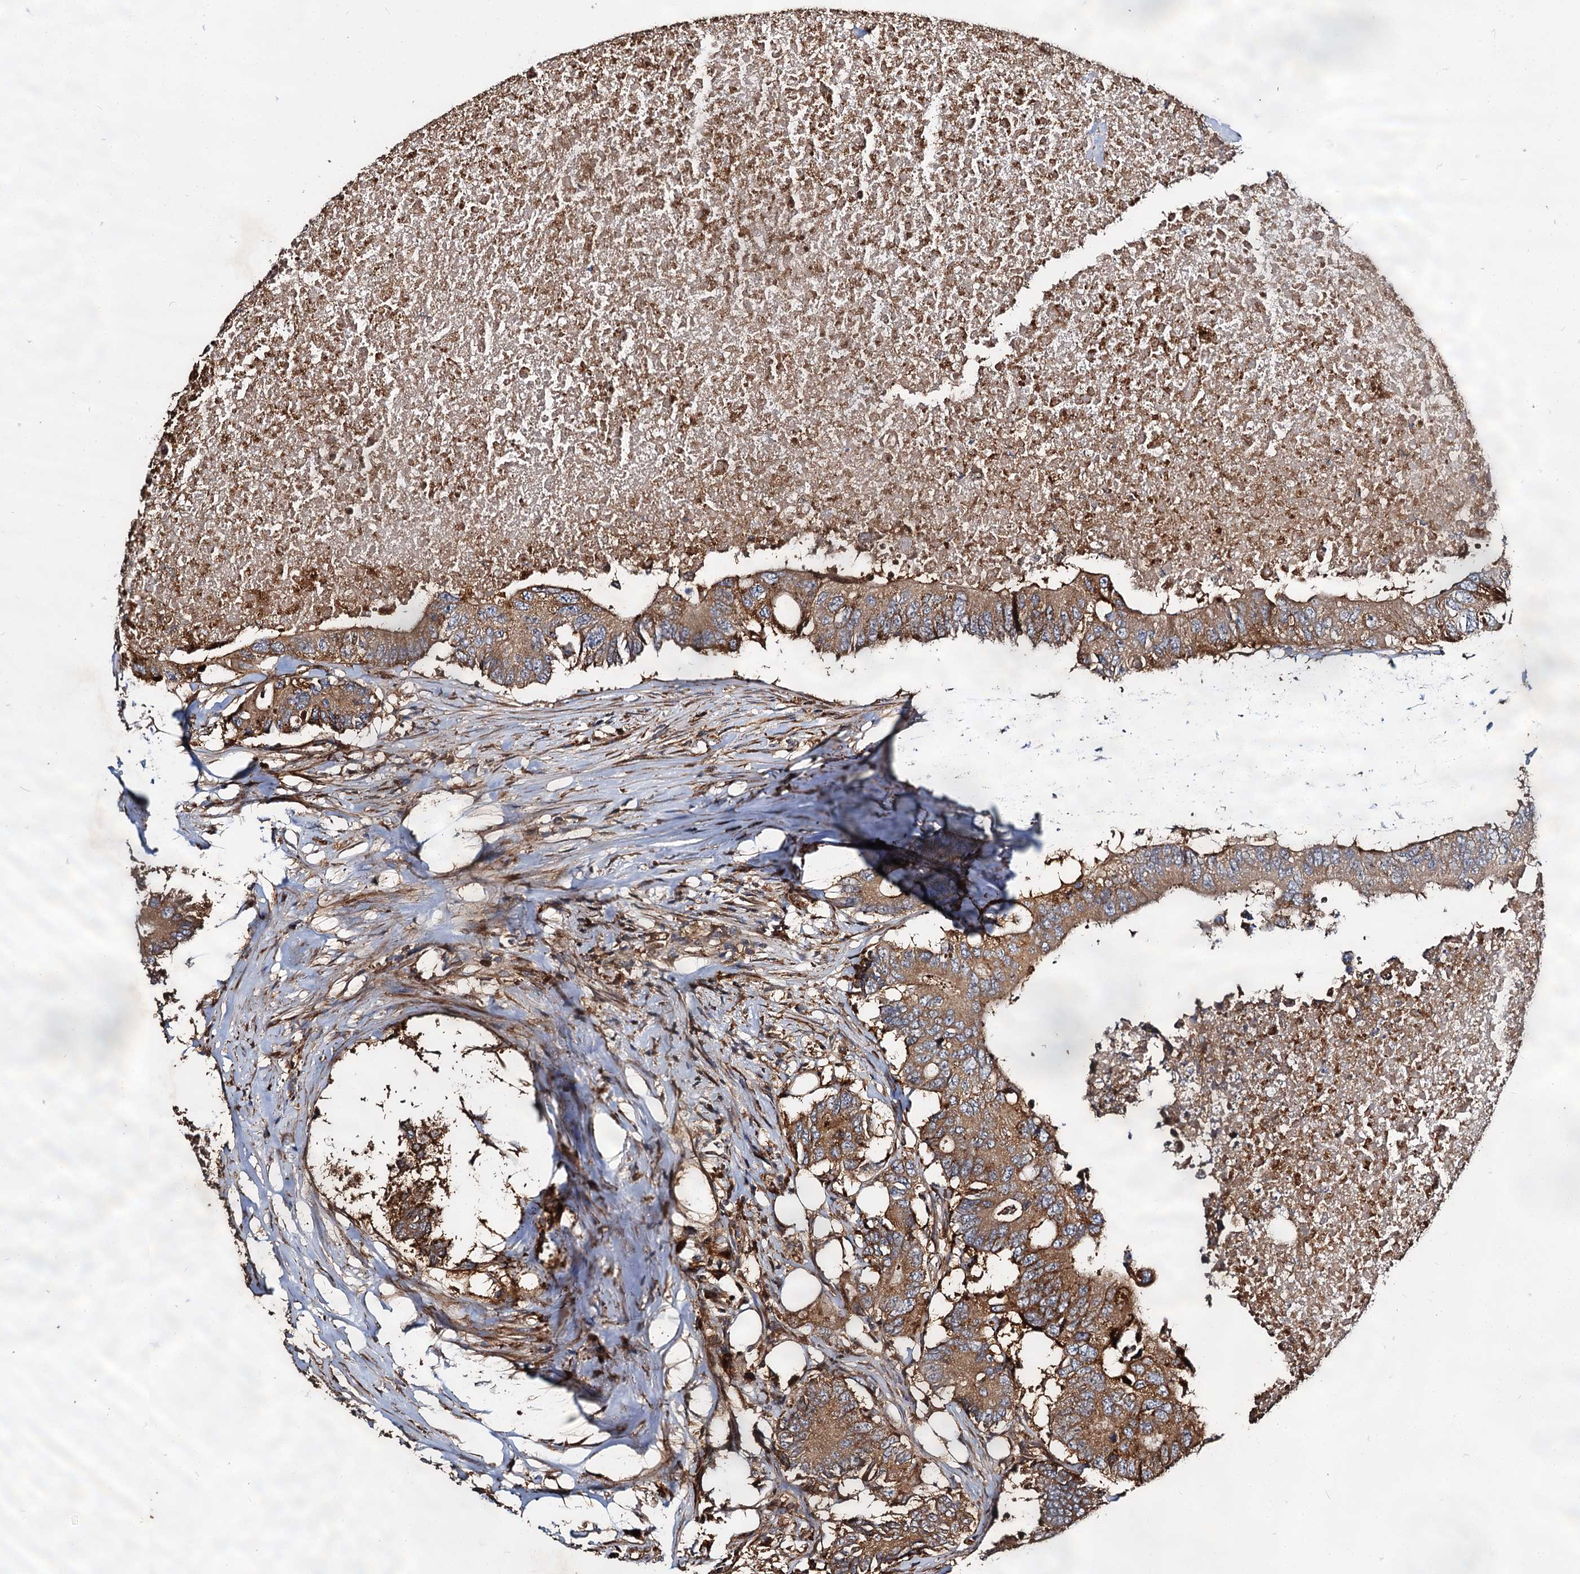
{"staining": {"intensity": "moderate", "quantity": ">75%", "location": "cytoplasmic/membranous"}, "tissue": "colorectal cancer", "cell_type": "Tumor cells", "image_type": "cancer", "snomed": [{"axis": "morphology", "description": "Adenocarcinoma, NOS"}, {"axis": "topography", "description": "Colon"}], "caption": "Colorectal cancer (adenocarcinoma) was stained to show a protein in brown. There is medium levels of moderate cytoplasmic/membranous positivity in approximately >75% of tumor cells.", "gene": "WDR73", "patient": {"sex": "male", "age": 71}}